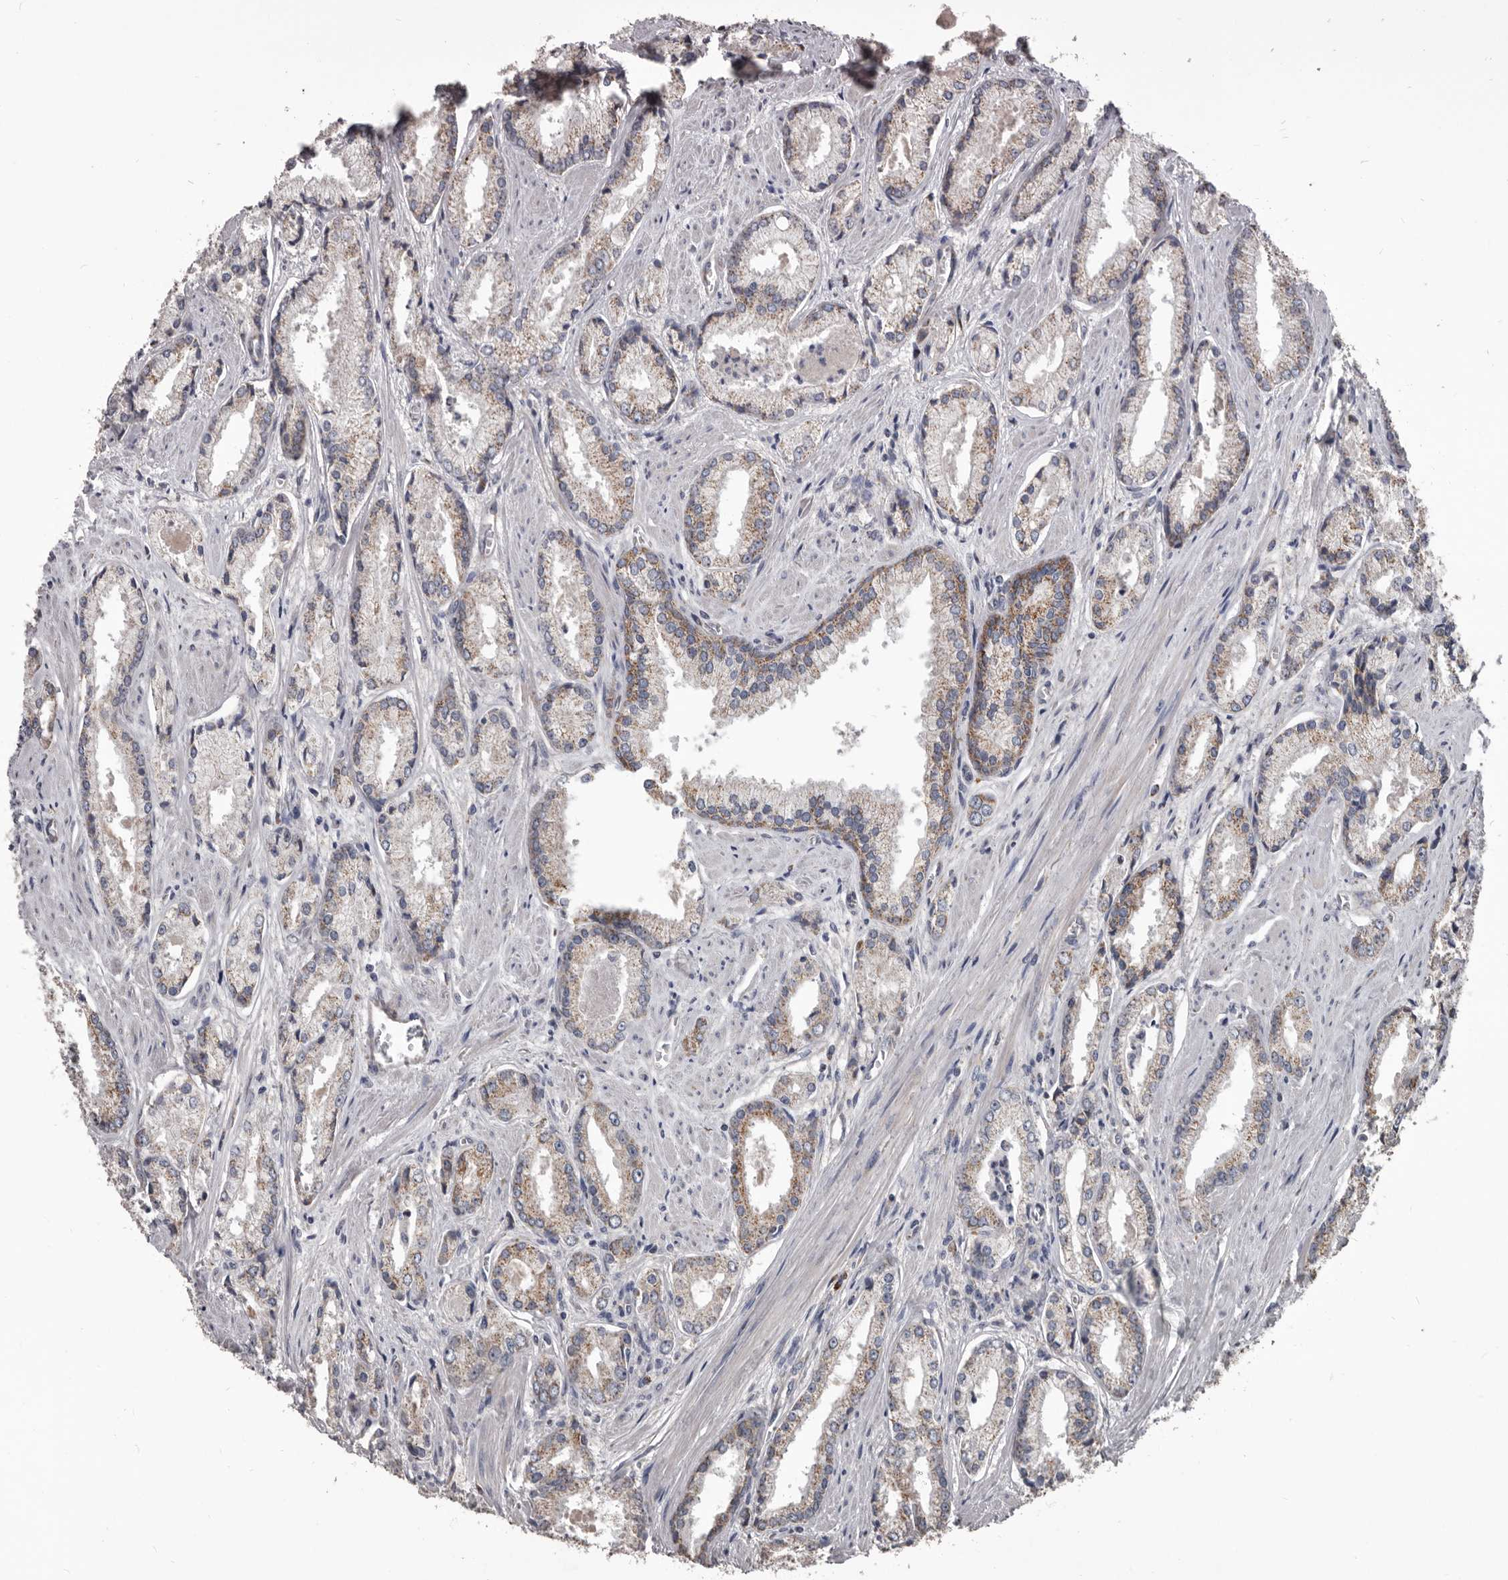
{"staining": {"intensity": "moderate", "quantity": "25%-75%", "location": "cytoplasmic/membranous"}, "tissue": "prostate cancer", "cell_type": "Tumor cells", "image_type": "cancer", "snomed": [{"axis": "morphology", "description": "Adenocarcinoma, Low grade"}, {"axis": "topography", "description": "Prostate"}], "caption": "A high-resolution micrograph shows immunohistochemistry (IHC) staining of adenocarcinoma (low-grade) (prostate), which displays moderate cytoplasmic/membranous staining in approximately 25%-75% of tumor cells.", "gene": "ALDH5A1", "patient": {"sex": "male", "age": 54}}